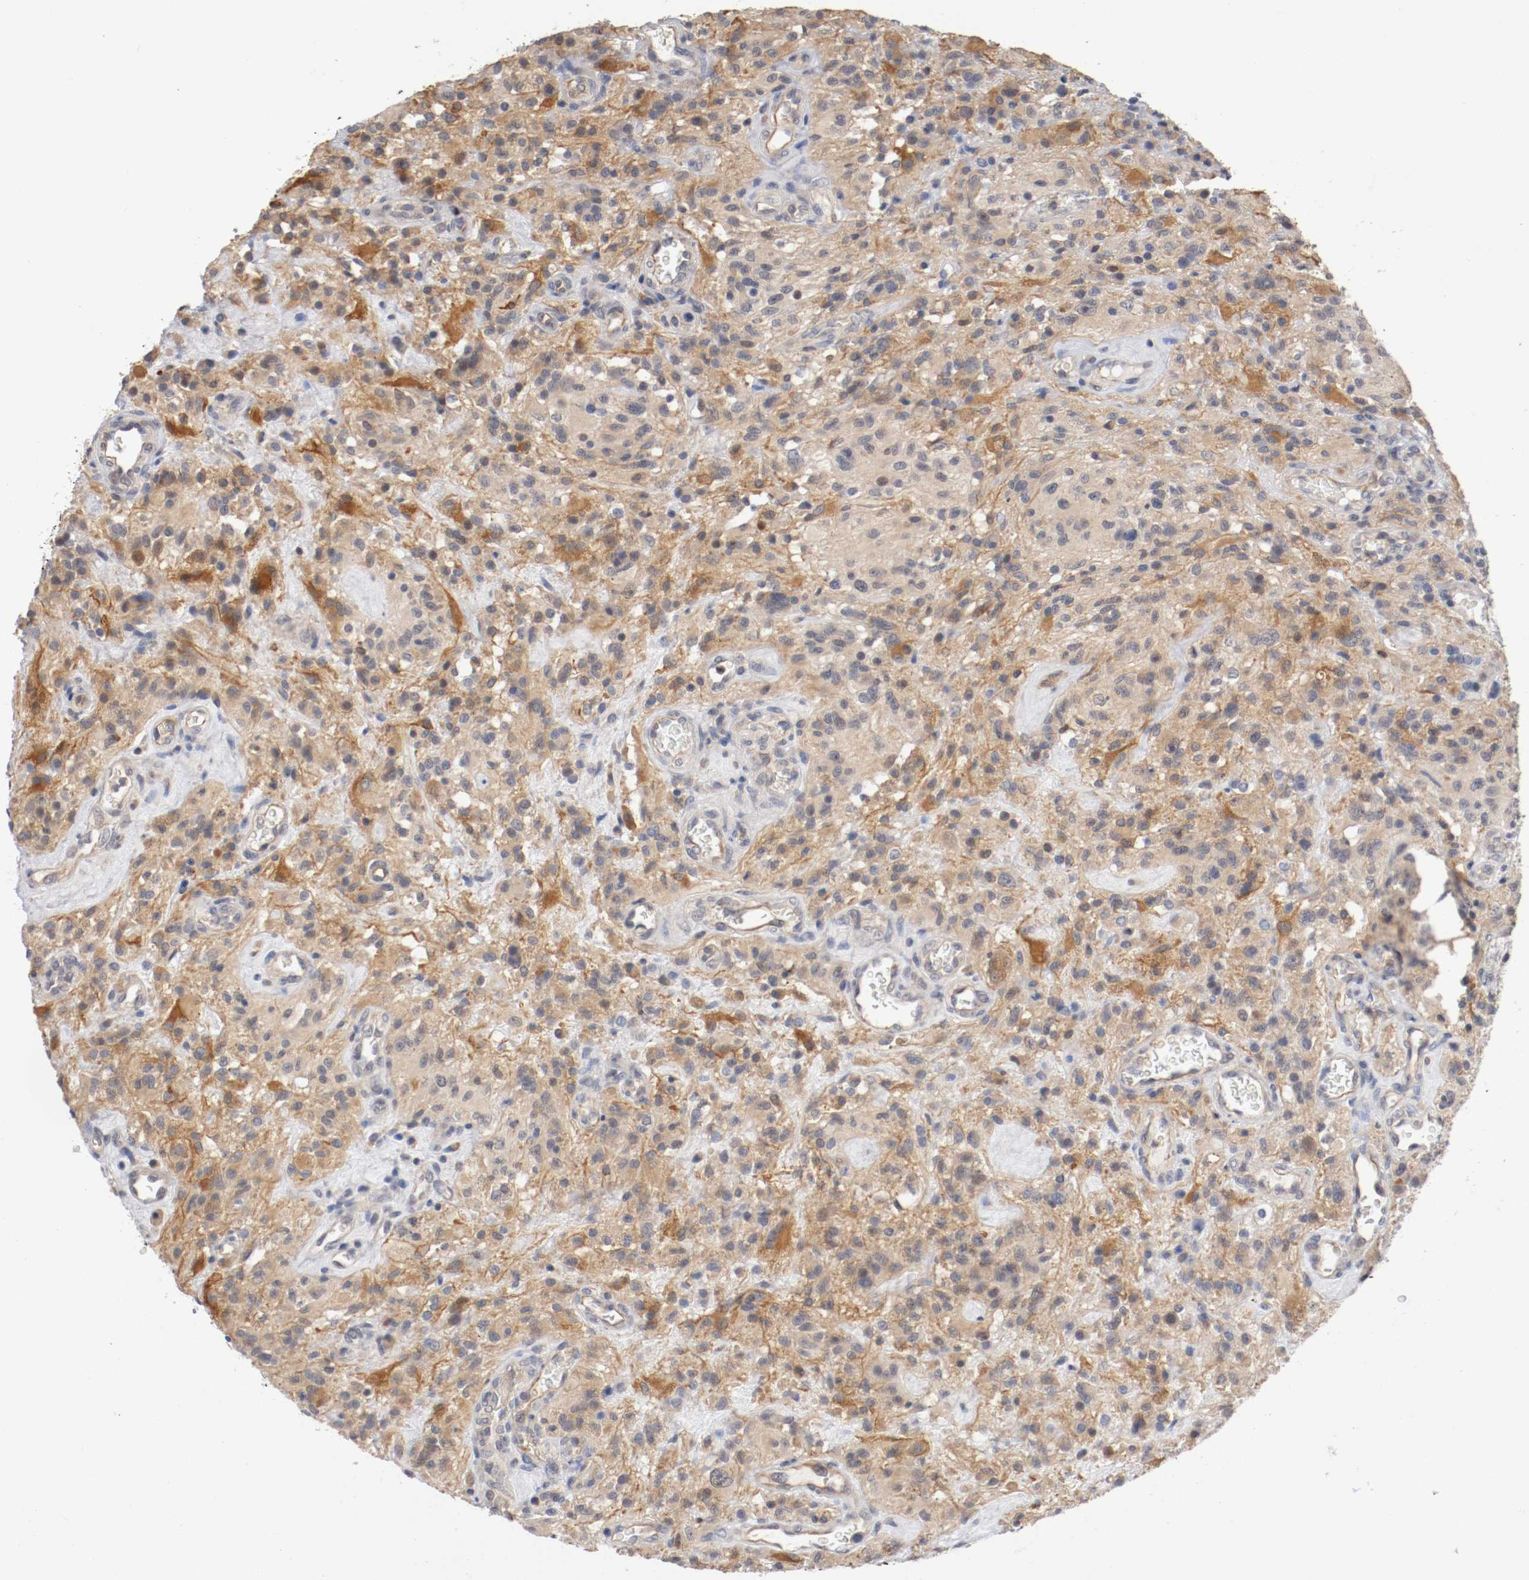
{"staining": {"intensity": "weak", "quantity": "25%-75%", "location": "cytoplasmic/membranous"}, "tissue": "glioma", "cell_type": "Tumor cells", "image_type": "cancer", "snomed": [{"axis": "morphology", "description": "Normal tissue, NOS"}, {"axis": "morphology", "description": "Glioma, malignant, High grade"}, {"axis": "topography", "description": "Cerebral cortex"}], "caption": "Weak cytoplasmic/membranous expression for a protein is seen in approximately 25%-75% of tumor cells of malignant glioma (high-grade) using IHC.", "gene": "RBM23", "patient": {"sex": "male", "age": 56}}